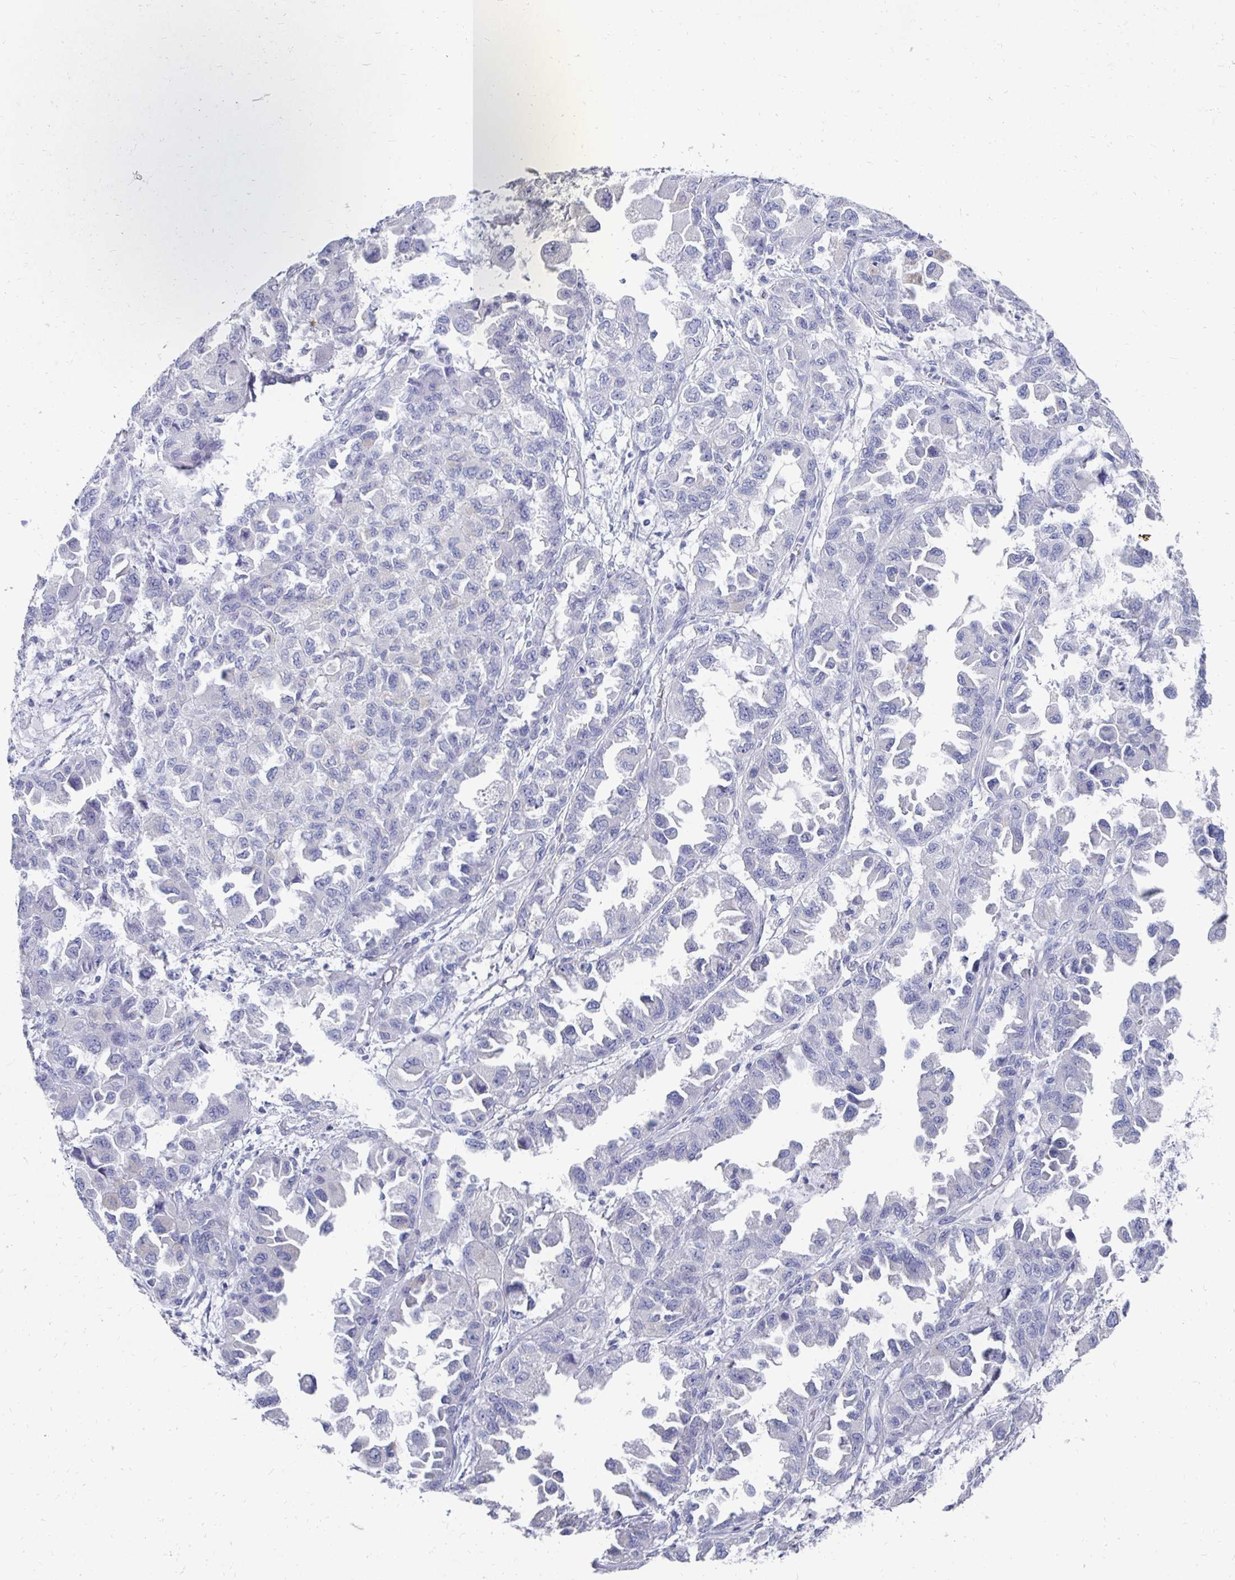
{"staining": {"intensity": "negative", "quantity": "none", "location": "none"}, "tissue": "ovarian cancer", "cell_type": "Tumor cells", "image_type": "cancer", "snomed": [{"axis": "morphology", "description": "Cystadenocarcinoma, serous, NOS"}, {"axis": "topography", "description": "Ovary"}], "caption": "Tumor cells are negative for protein expression in human ovarian cancer (serous cystadenocarcinoma). (DAB (3,3'-diaminobenzidine) immunohistochemistry (IHC) visualized using brightfield microscopy, high magnification).", "gene": "SYCP3", "patient": {"sex": "female", "age": 84}}